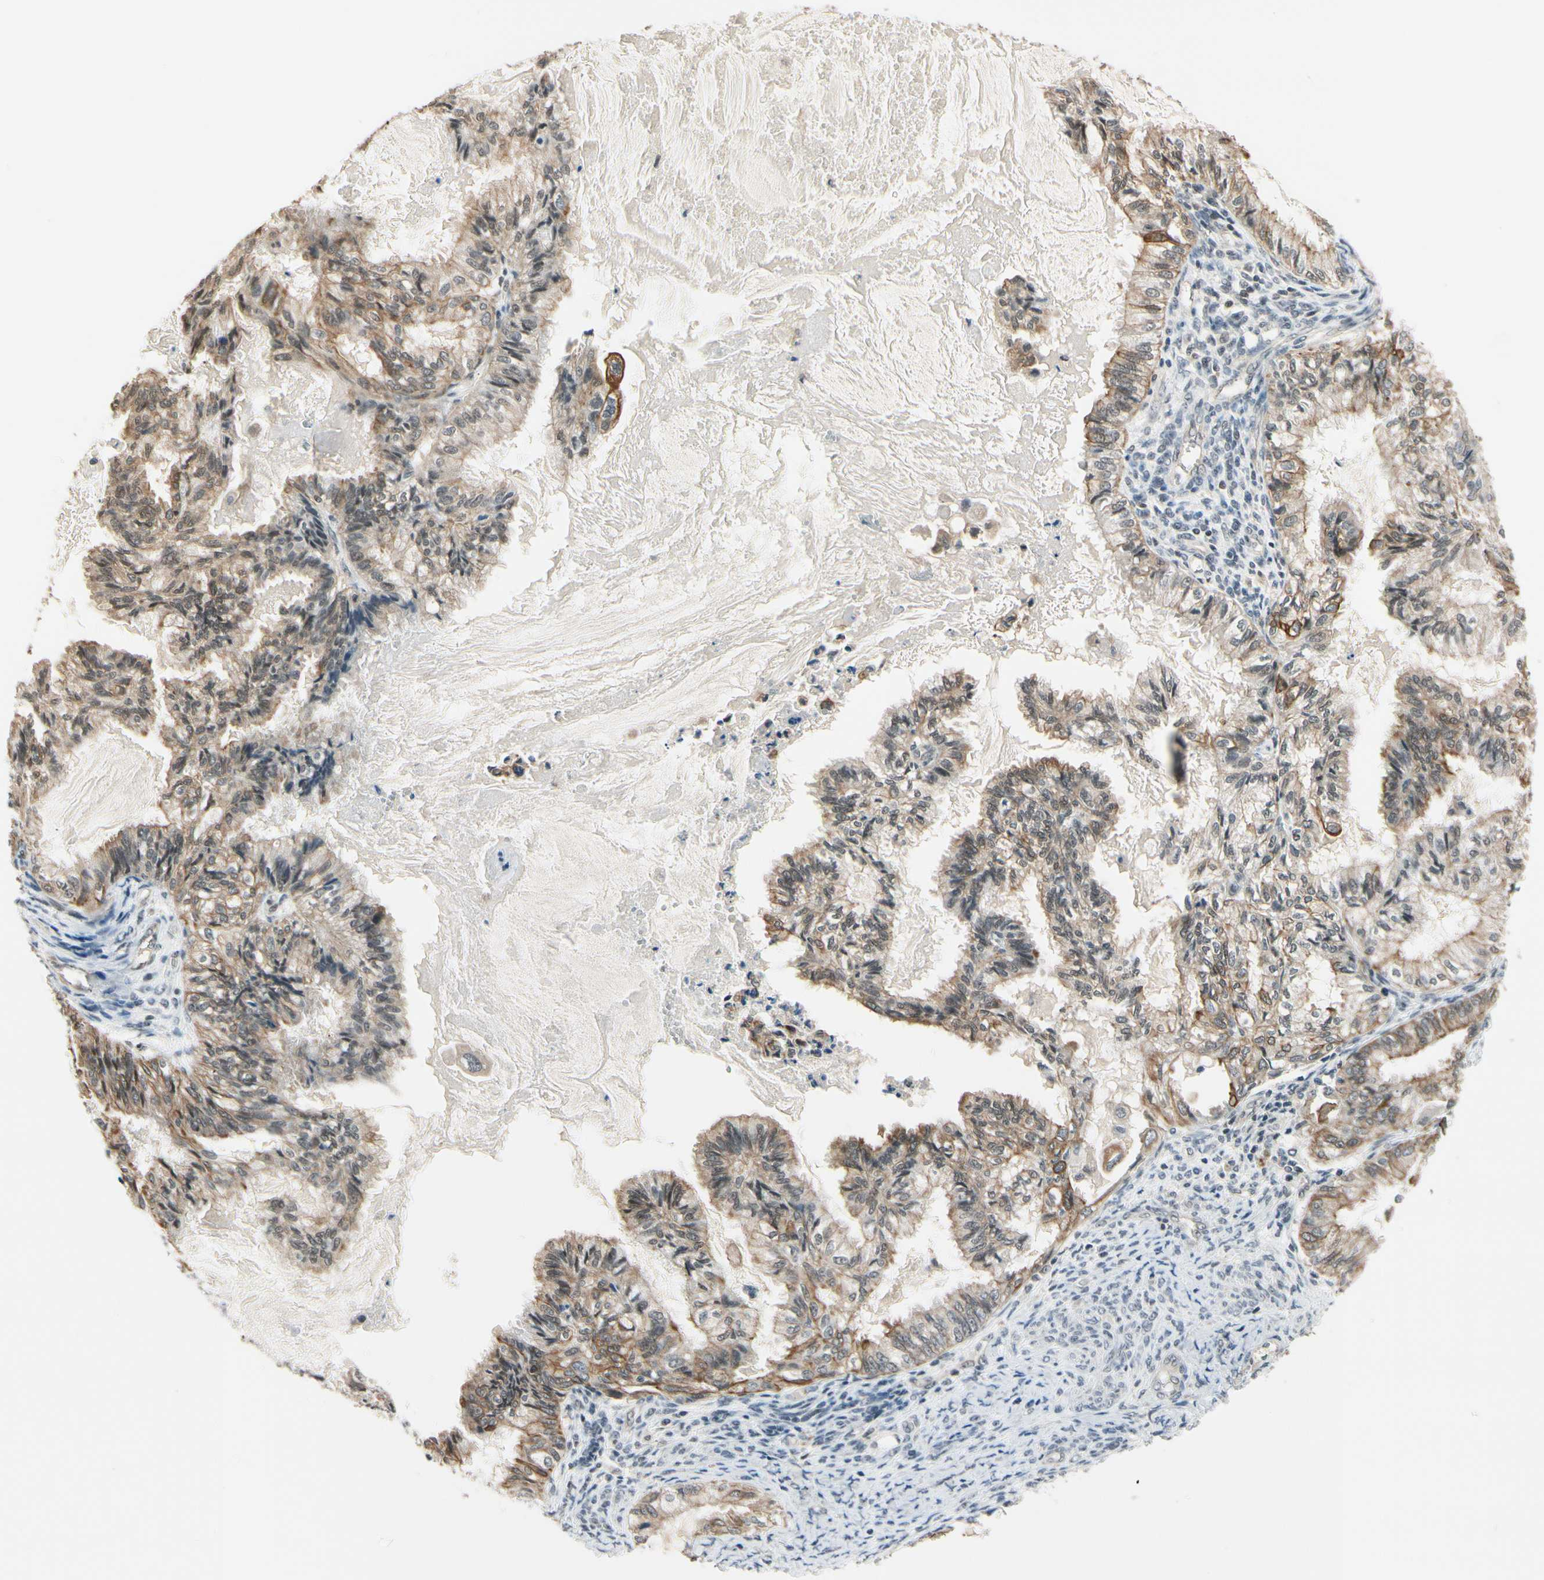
{"staining": {"intensity": "moderate", "quantity": ">75%", "location": "cytoplasmic/membranous"}, "tissue": "cervical cancer", "cell_type": "Tumor cells", "image_type": "cancer", "snomed": [{"axis": "morphology", "description": "Normal tissue, NOS"}, {"axis": "morphology", "description": "Adenocarcinoma, NOS"}, {"axis": "topography", "description": "Cervix"}, {"axis": "topography", "description": "Endometrium"}], "caption": "A medium amount of moderate cytoplasmic/membranous expression is appreciated in approximately >75% of tumor cells in cervical adenocarcinoma tissue. (IHC, brightfield microscopy, high magnification).", "gene": "TAF12", "patient": {"sex": "female", "age": 86}}